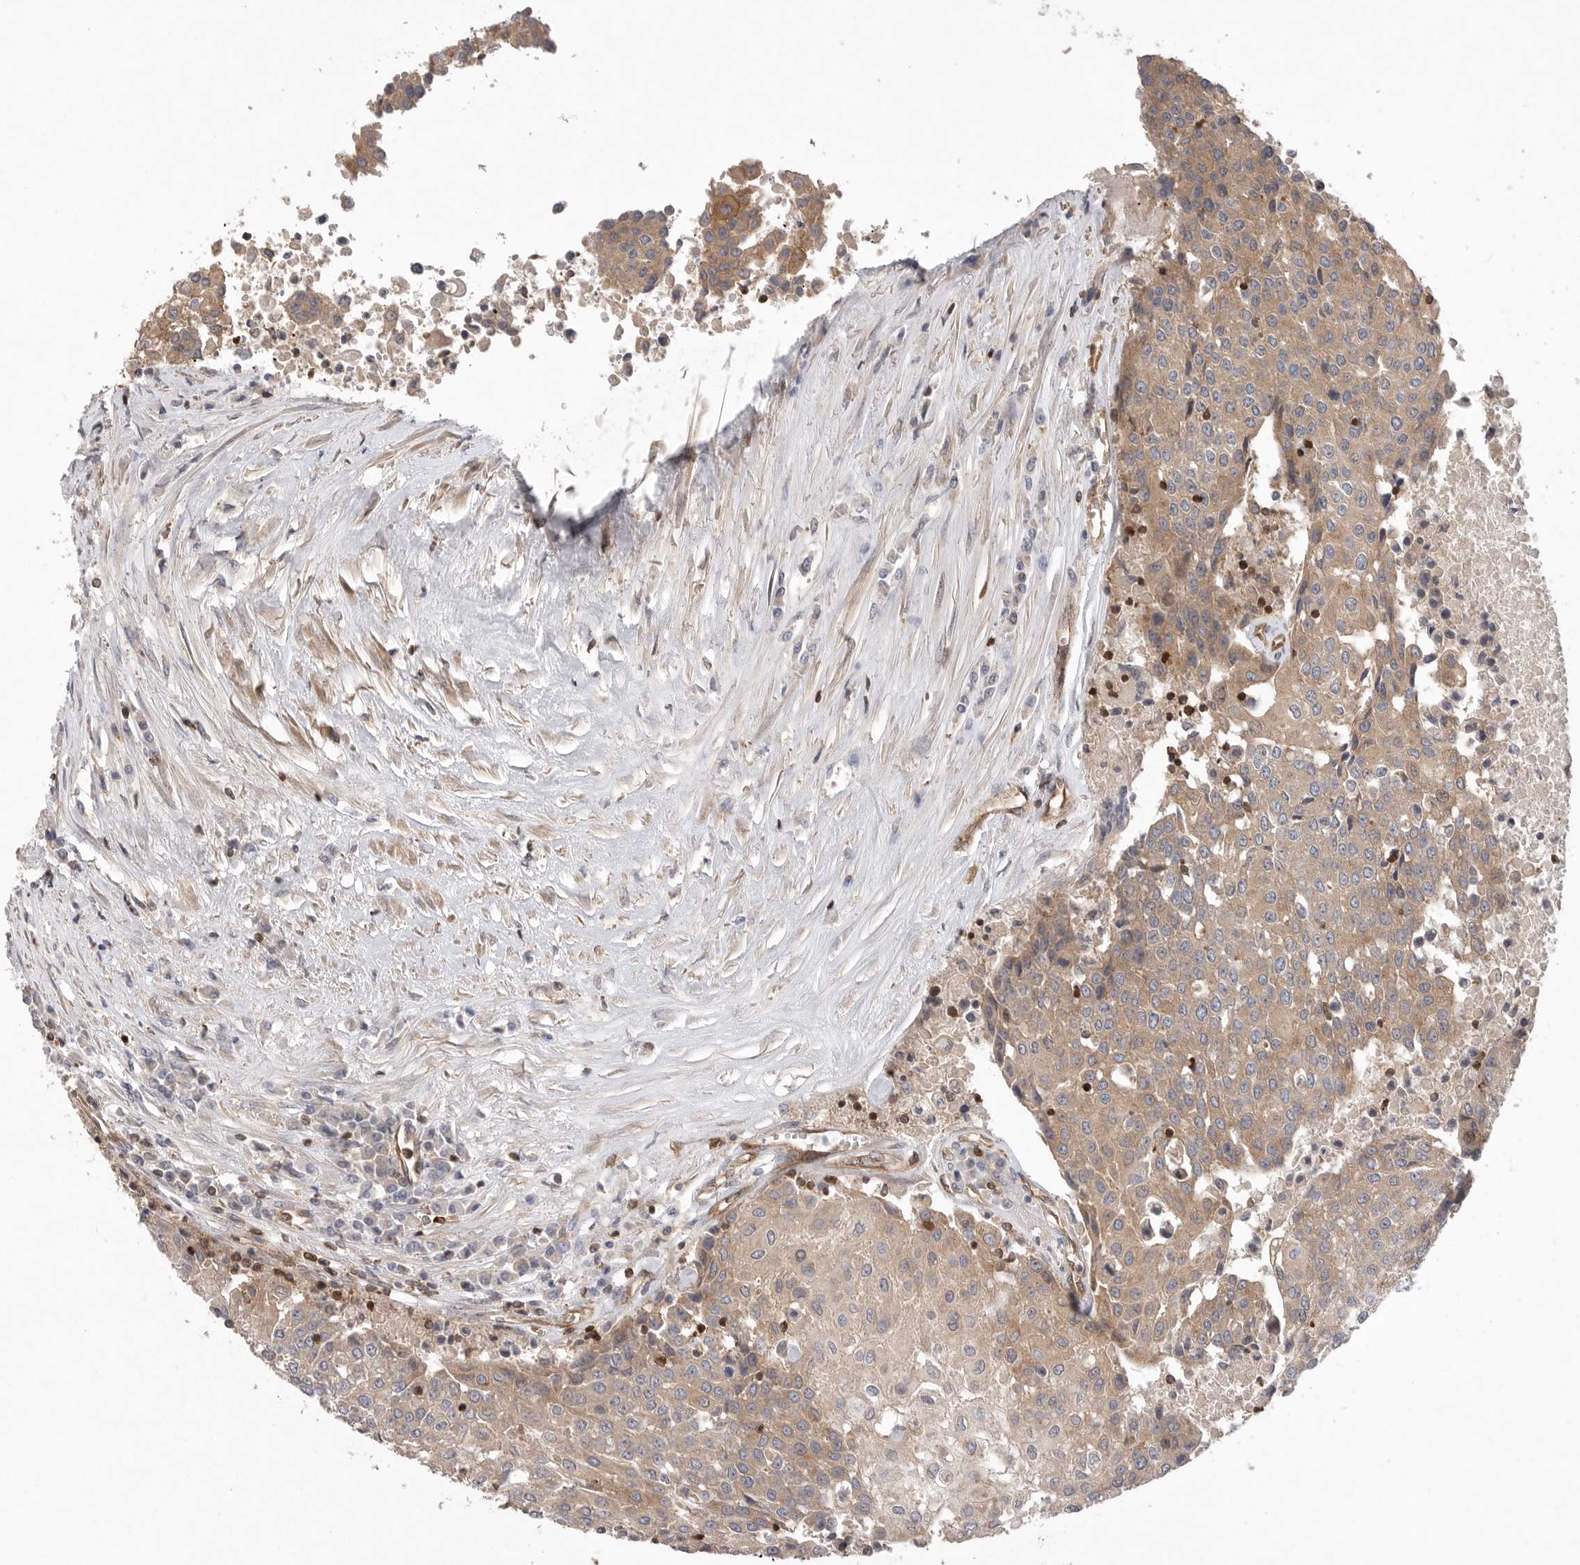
{"staining": {"intensity": "moderate", "quantity": ">75%", "location": "cytoplasmic/membranous"}, "tissue": "urothelial cancer", "cell_type": "Tumor cells", "image_type": "cancer", "snomed": [{"axis": "morphology", "description": "Urothelial carcinoma, High grade"}, {"axis": "topography", "description": "Urinary bladder"}], "caption": "IHC histopathology image of neoplastic tissue: human urothelial carcinoma (high-grade) stained using immunohistochemistry demonstrates medium levels of moderate protein expression localized specifically in the cytoplasmic/membranous of tumor cells, appearing as a cytoplasmic/membranous brown color.", "gene": "PRKCH", "patient": {"sex": "female", "age": 85}}